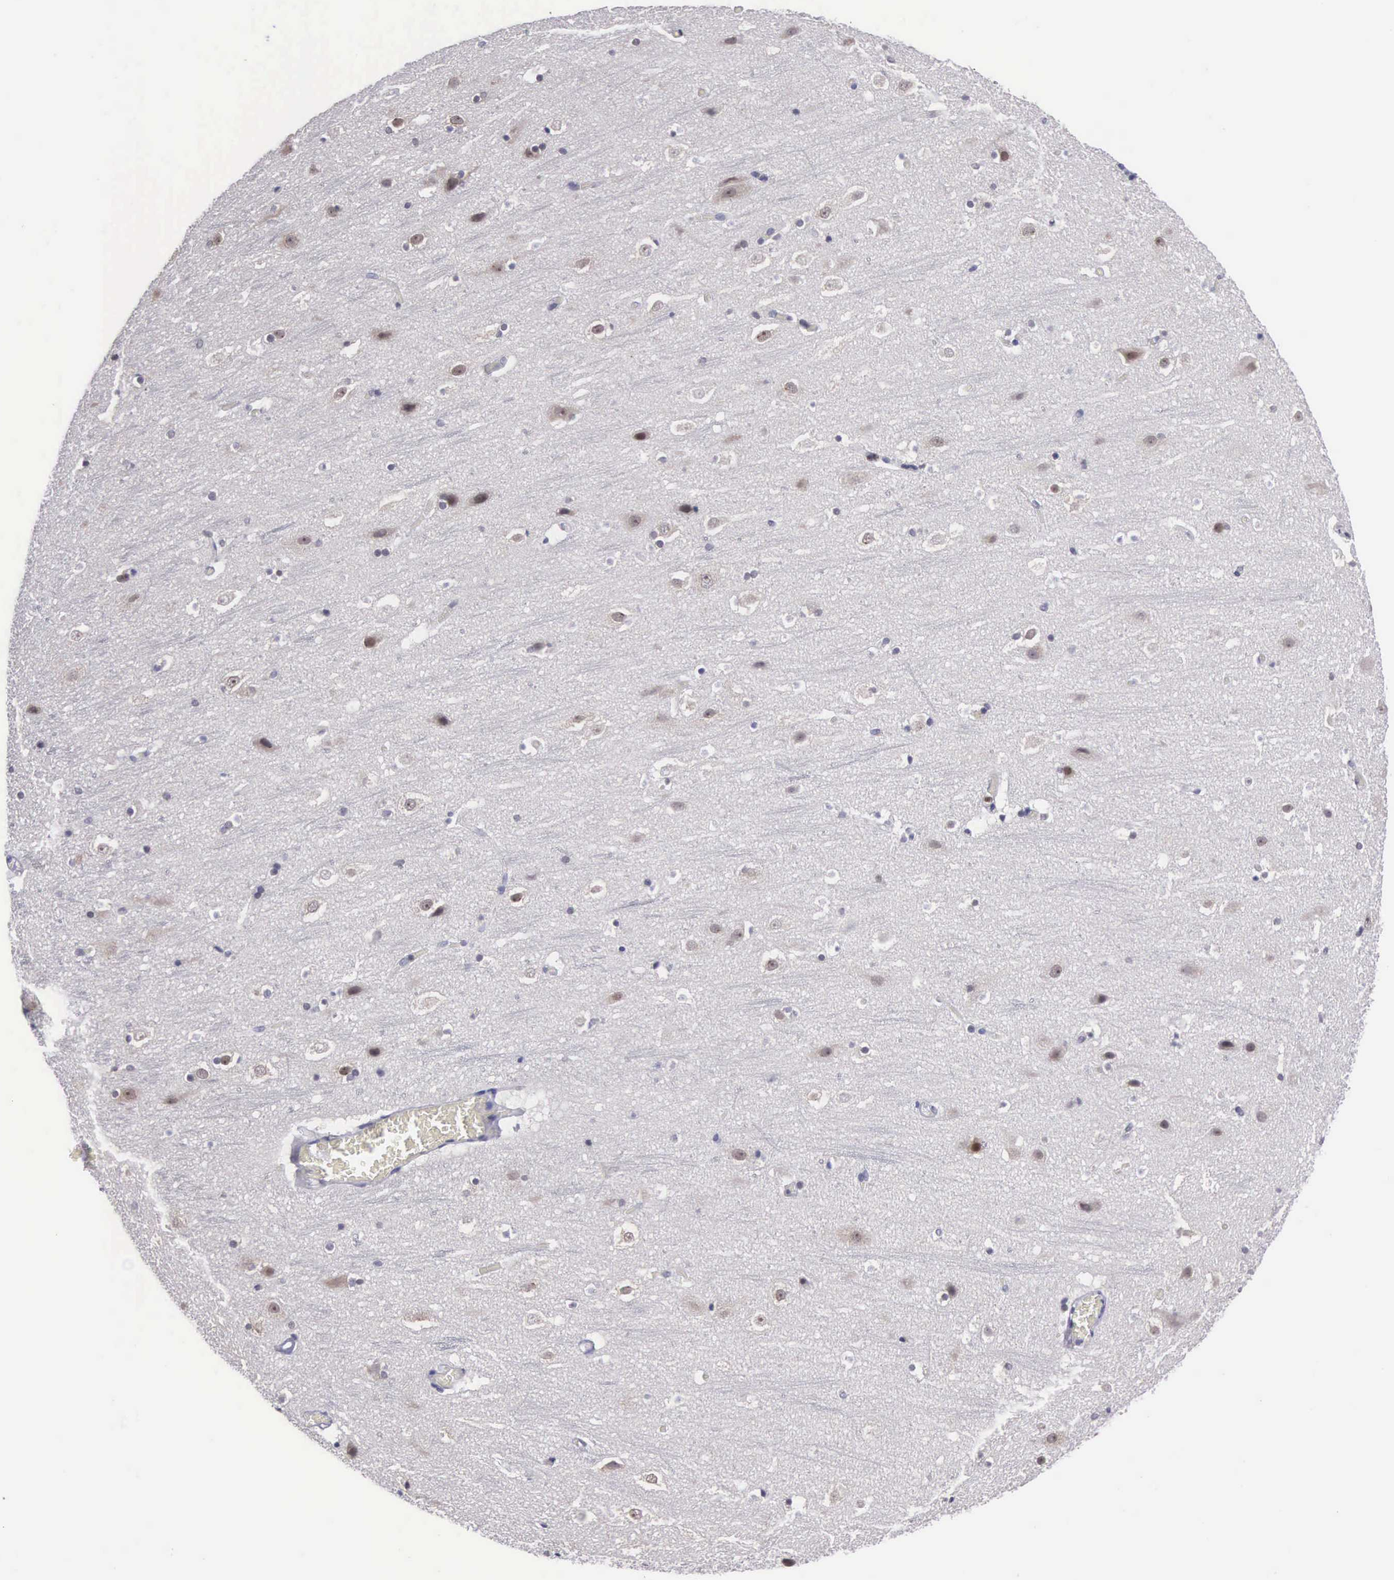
{"staining": {"intensity": "negative", "quantity": "none", "location": "none"}, "tissue": "cerebral cortex", "cell_type": "Endothelial cells", "image_type": "normal", "snomed": [{"axis": "morphology", "description": "Normal tissue, NOS"}, {"axis": "topography", "description": "Cerebral cortex"}], "caption": "IHC of benign cerebral cortex shows no staining in endothelial cells. (Immunohistochemistry (ihc), brightfield microscopy, high magnification).", "gene": "VRK1", "patient": {"sex": "male", "age": 45}}